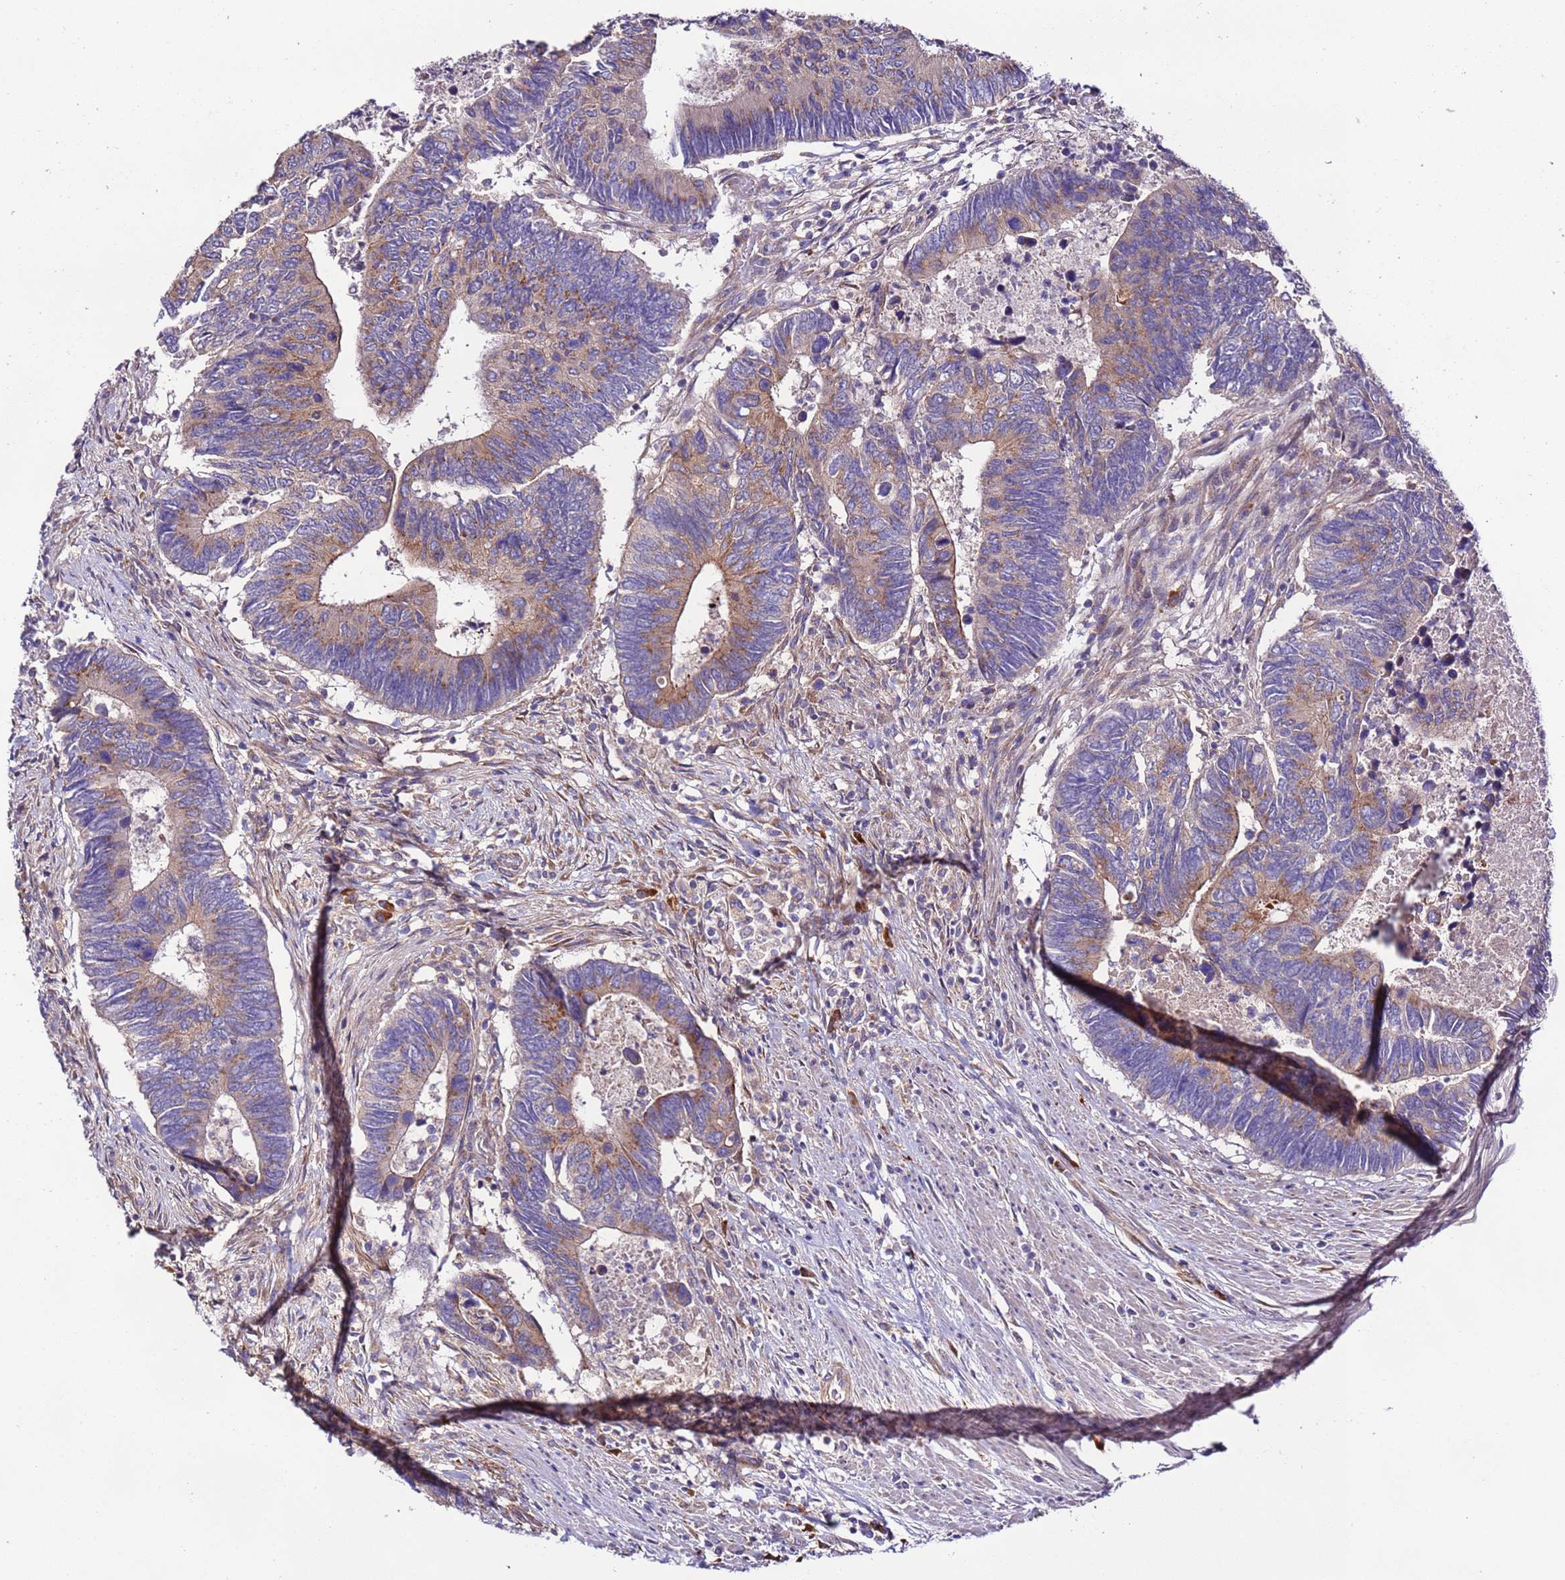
{"staining": {"intensity": "moderate", "quantity": "<25%", "location": "cytoplasmic/membranous"}, "tissue": "colorectal cancer", "cell_type": "Tumor cells", "image_type": "cancer", "snomed": [{"axis": "morphology", "description": "Adenocarcinoma, NOS"}, {"axis": "topography", "description": "Colon"}], "caption": "A histopathology image of human adenocarcinoma (colorectal) stained for a protein exhibits moderate cytoplasmic/membranous brown staining in tumor cells.", "gene": "SPCS1", "patient": {"sex": "male", "age": 87}}